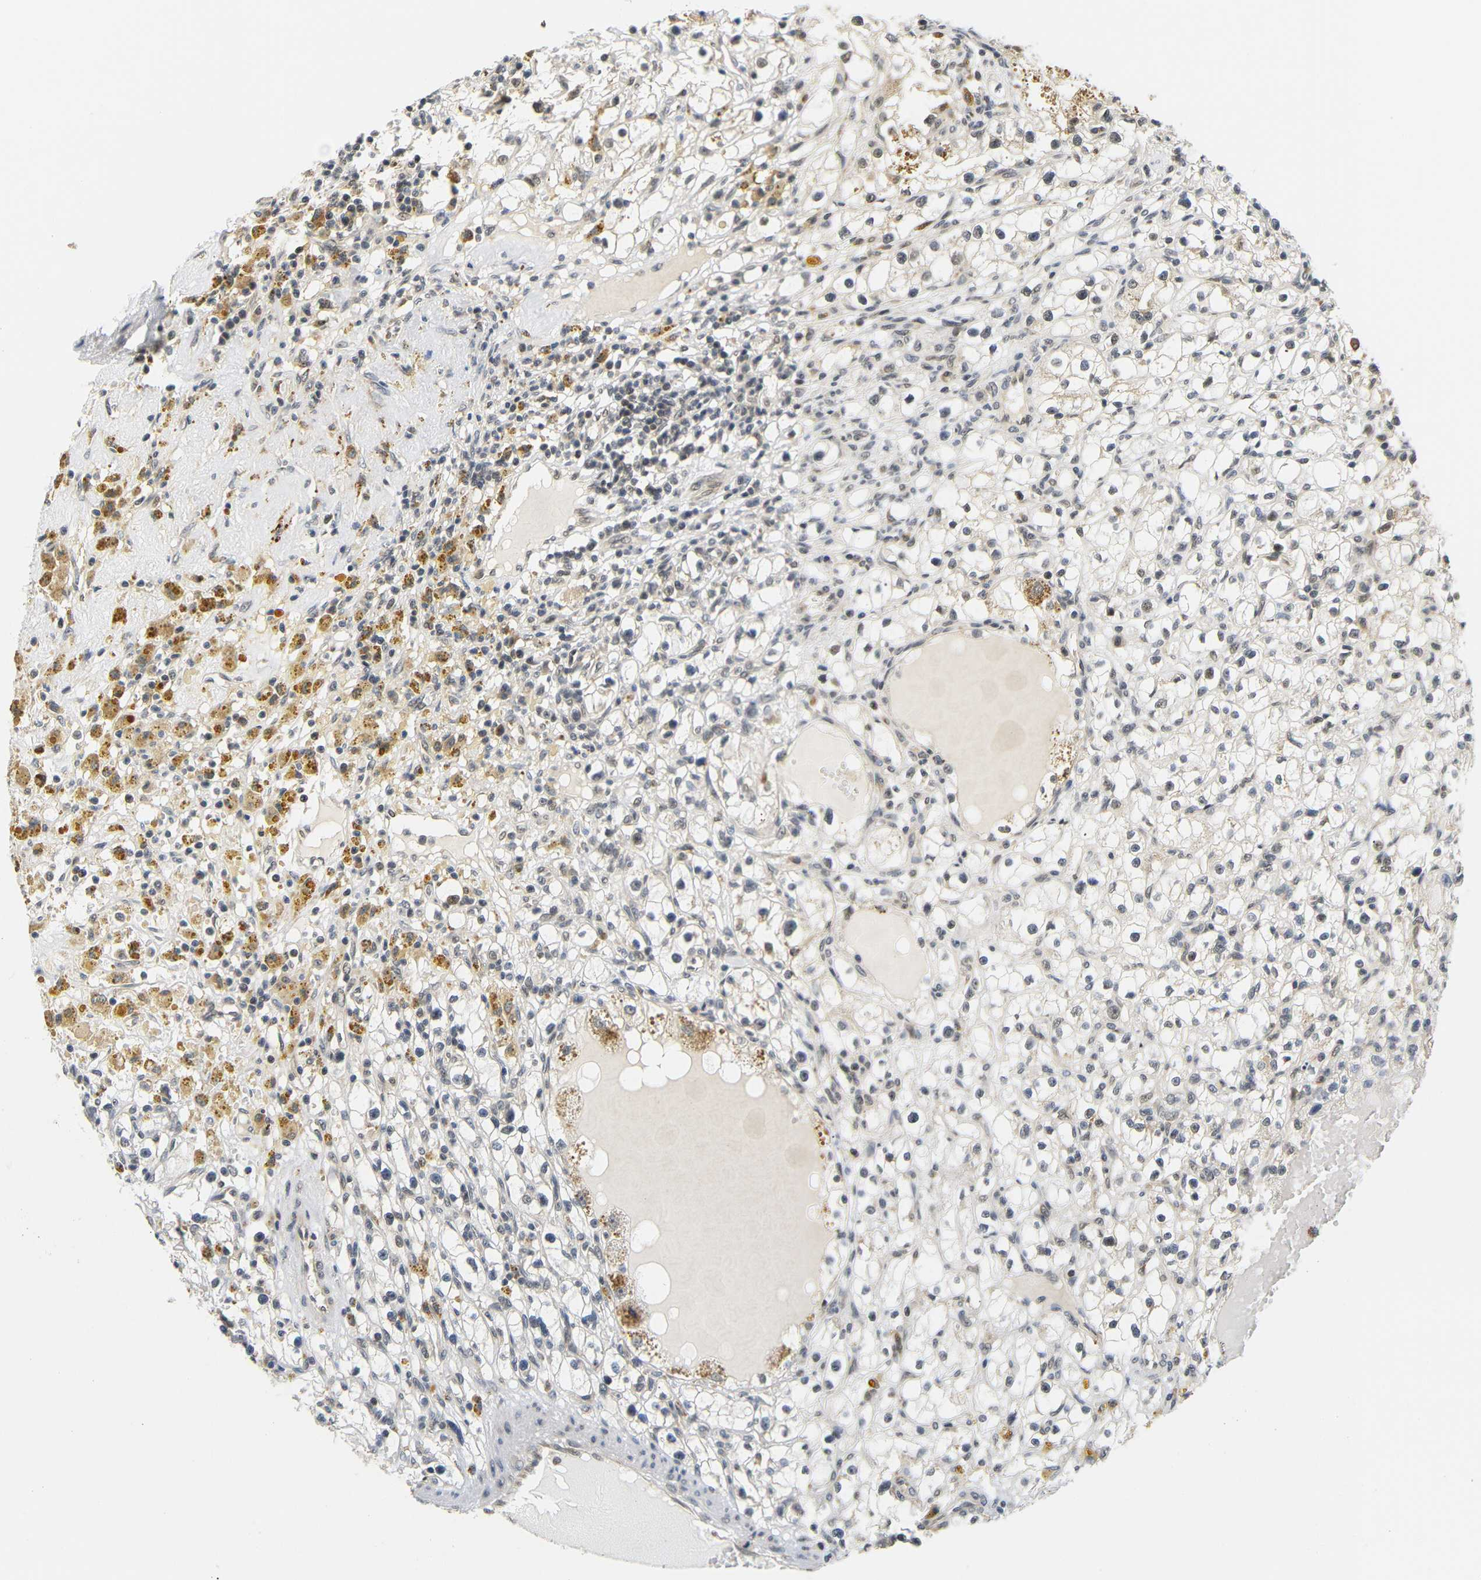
{"staining": {"intensity": "negative", "quantity": "none", "location": "none"}, "tissue": "renal cancer", "cell_type": "Tumor cells", "image_type": "cancer", "snomed": [{"axis": "morphology", "description": "Adenocarcinoma, NOS"}, {"axis": "topography", "description": "Kidney"}], "caption": "Immunohistochemistry (IHC) micrograph of human renal cancer (adenocarcinoma) stained for a protein (brown), which demonstrates no staining in tumor cells.", "gene": "GJA5", "patient": {"sex": "male", "age": 56}}